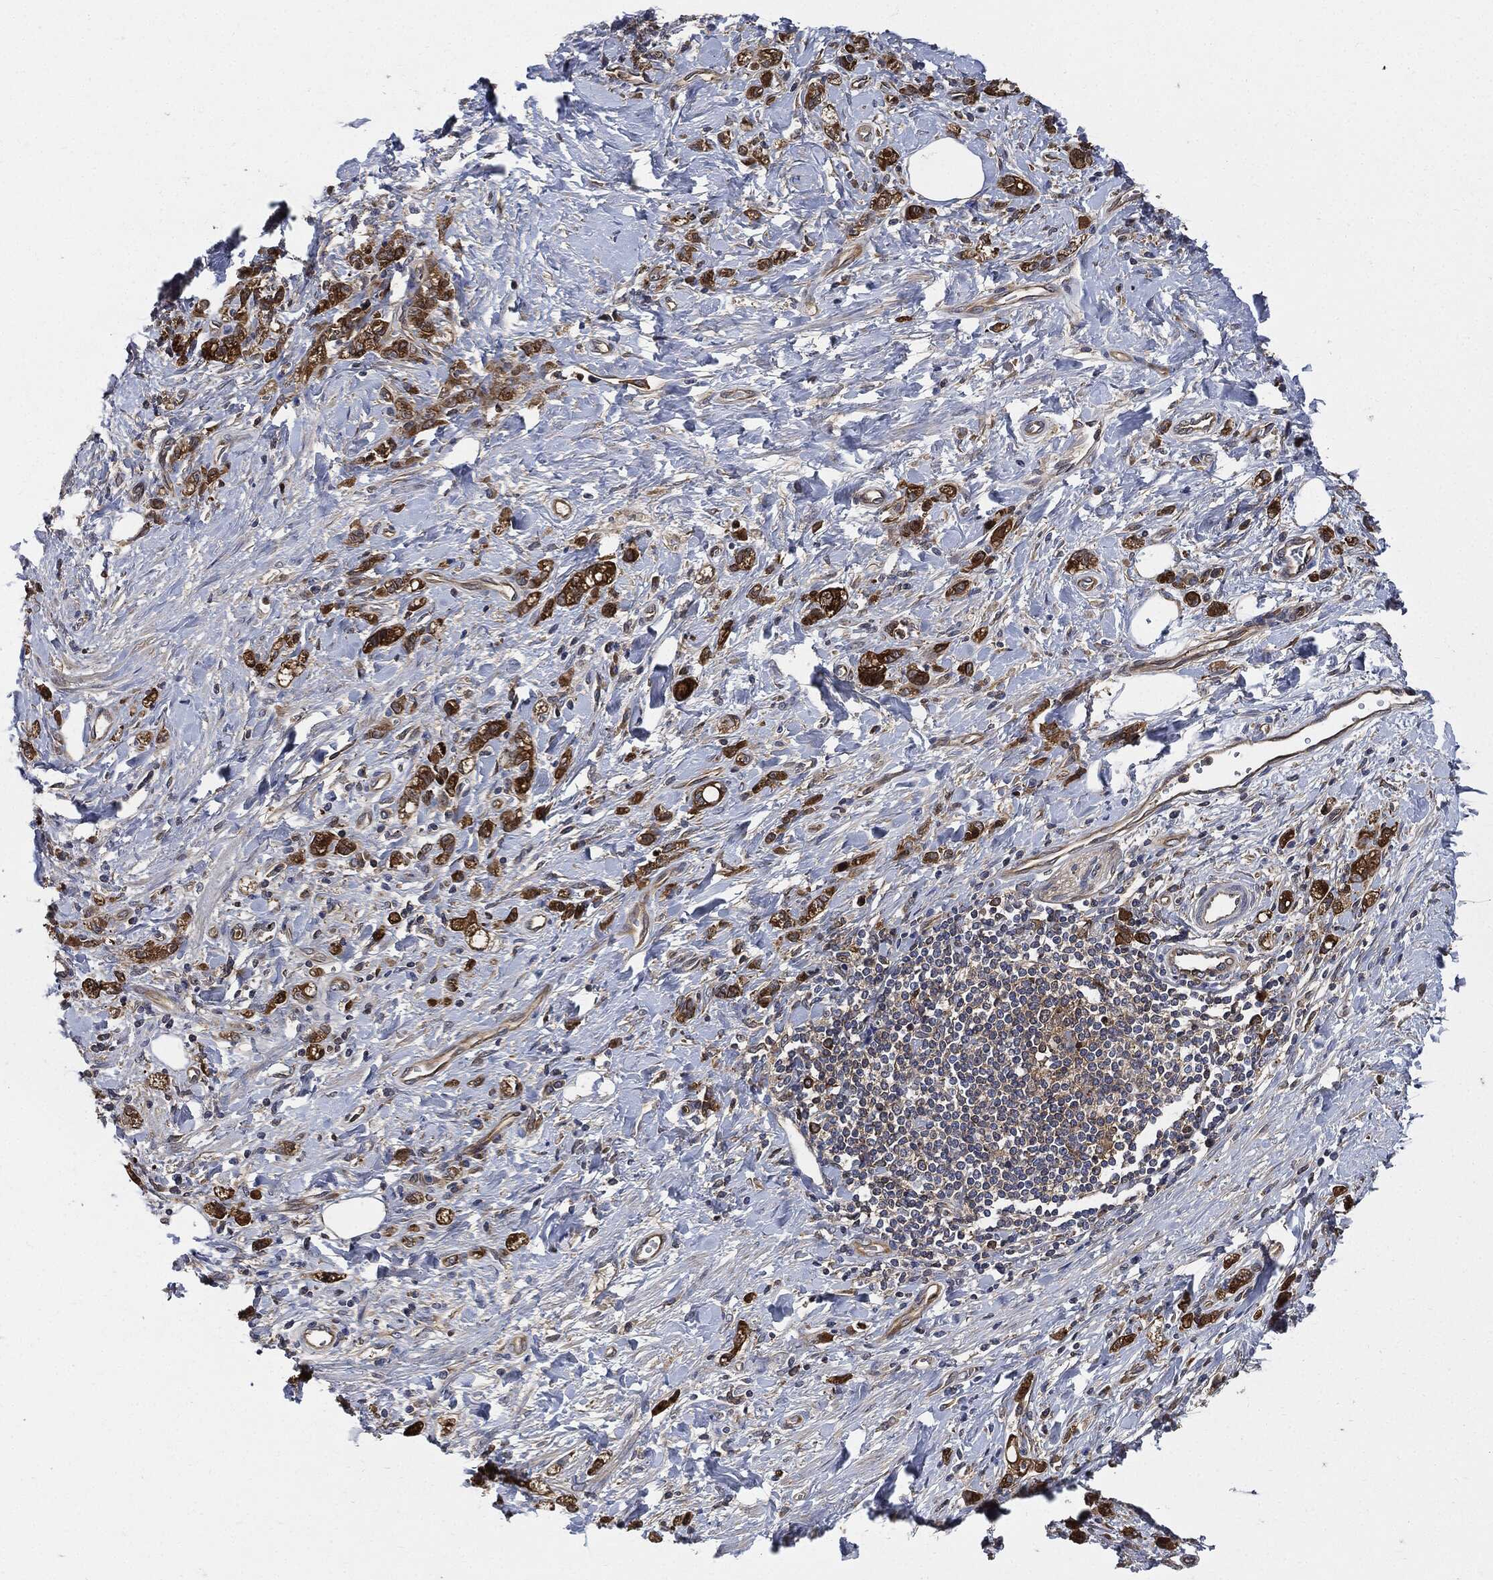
{"staining": {"intensity": "strong", "quantity": ">75%", "location": "cytoplasmic/membranous"}, "tissue": "stomach cancer", "cell_type": "Tumor cells", "image_type": "cancer", "snomed": [{"axis": "morphology", "description": "Adenocarcinoma, NOS"}, {"axis": "topography", "description": "Stomach"}], "caption": "Stomach adenocarcinoma stained with a protein marker displays strong staining in tumor cells.", "gene": "XPNPEP1", "patient": {"sex": "male", "age": 77}}